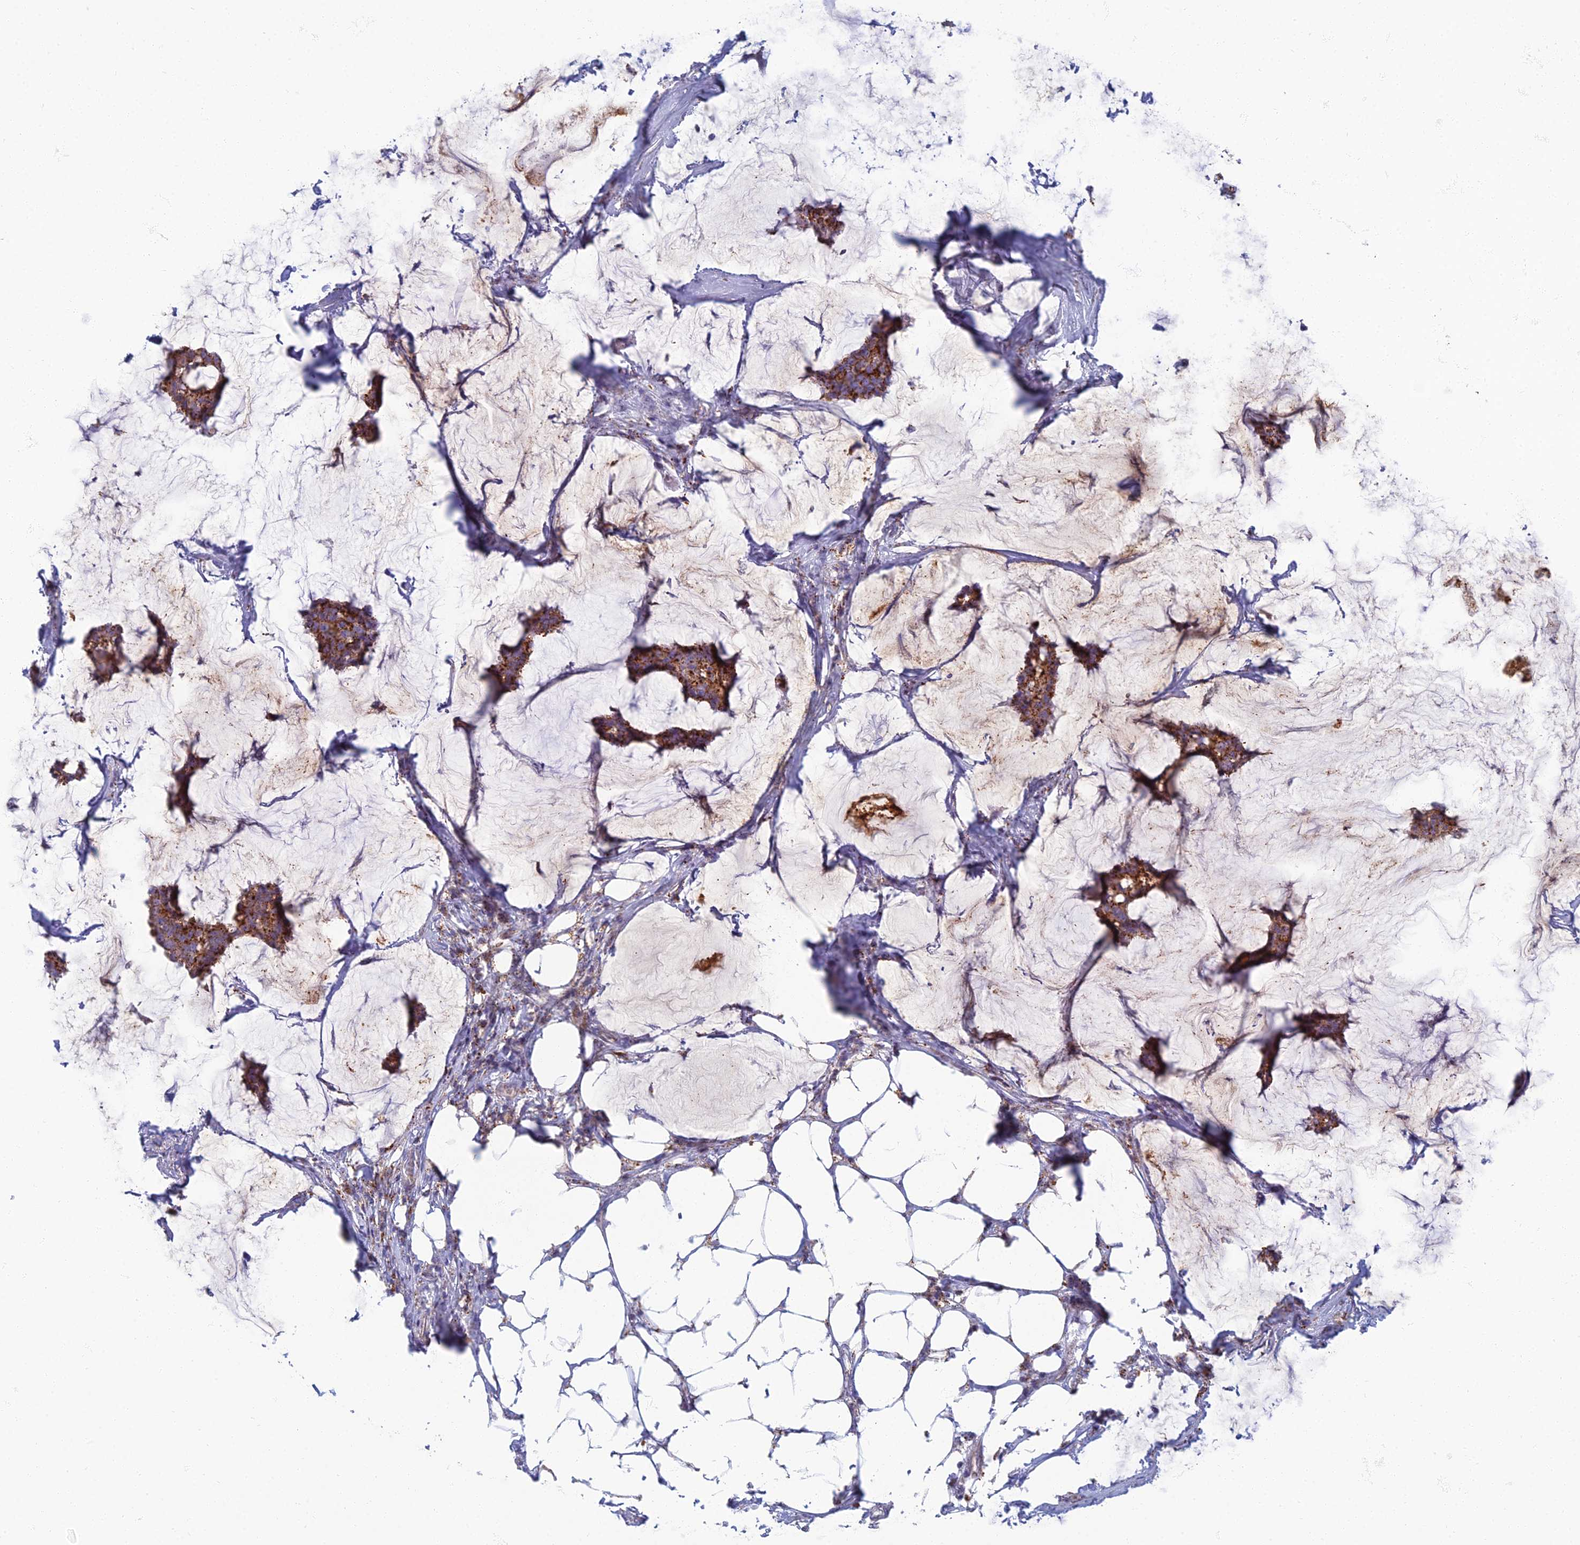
{"staining": {"intensity": "moderate", "quantity": ">75%", "location": "cytoplasmic/membranous"}, "tissue": "breast cancer", "cell_type": "Tumor cells", "image_type": "cancer", "snomed": [{"axis": "morphology", "description": "Duct carcinoma"}, {"axis": "topography", "description": "Breast"}], "caption": "Moderate cytoplasmic/membranous protein staining is seen in about >75% of tumor cells in infiltrating ductal carcinoma (breast).", "gene": "CHMP4B", "patient": {"sex": "female", "age": 93}}